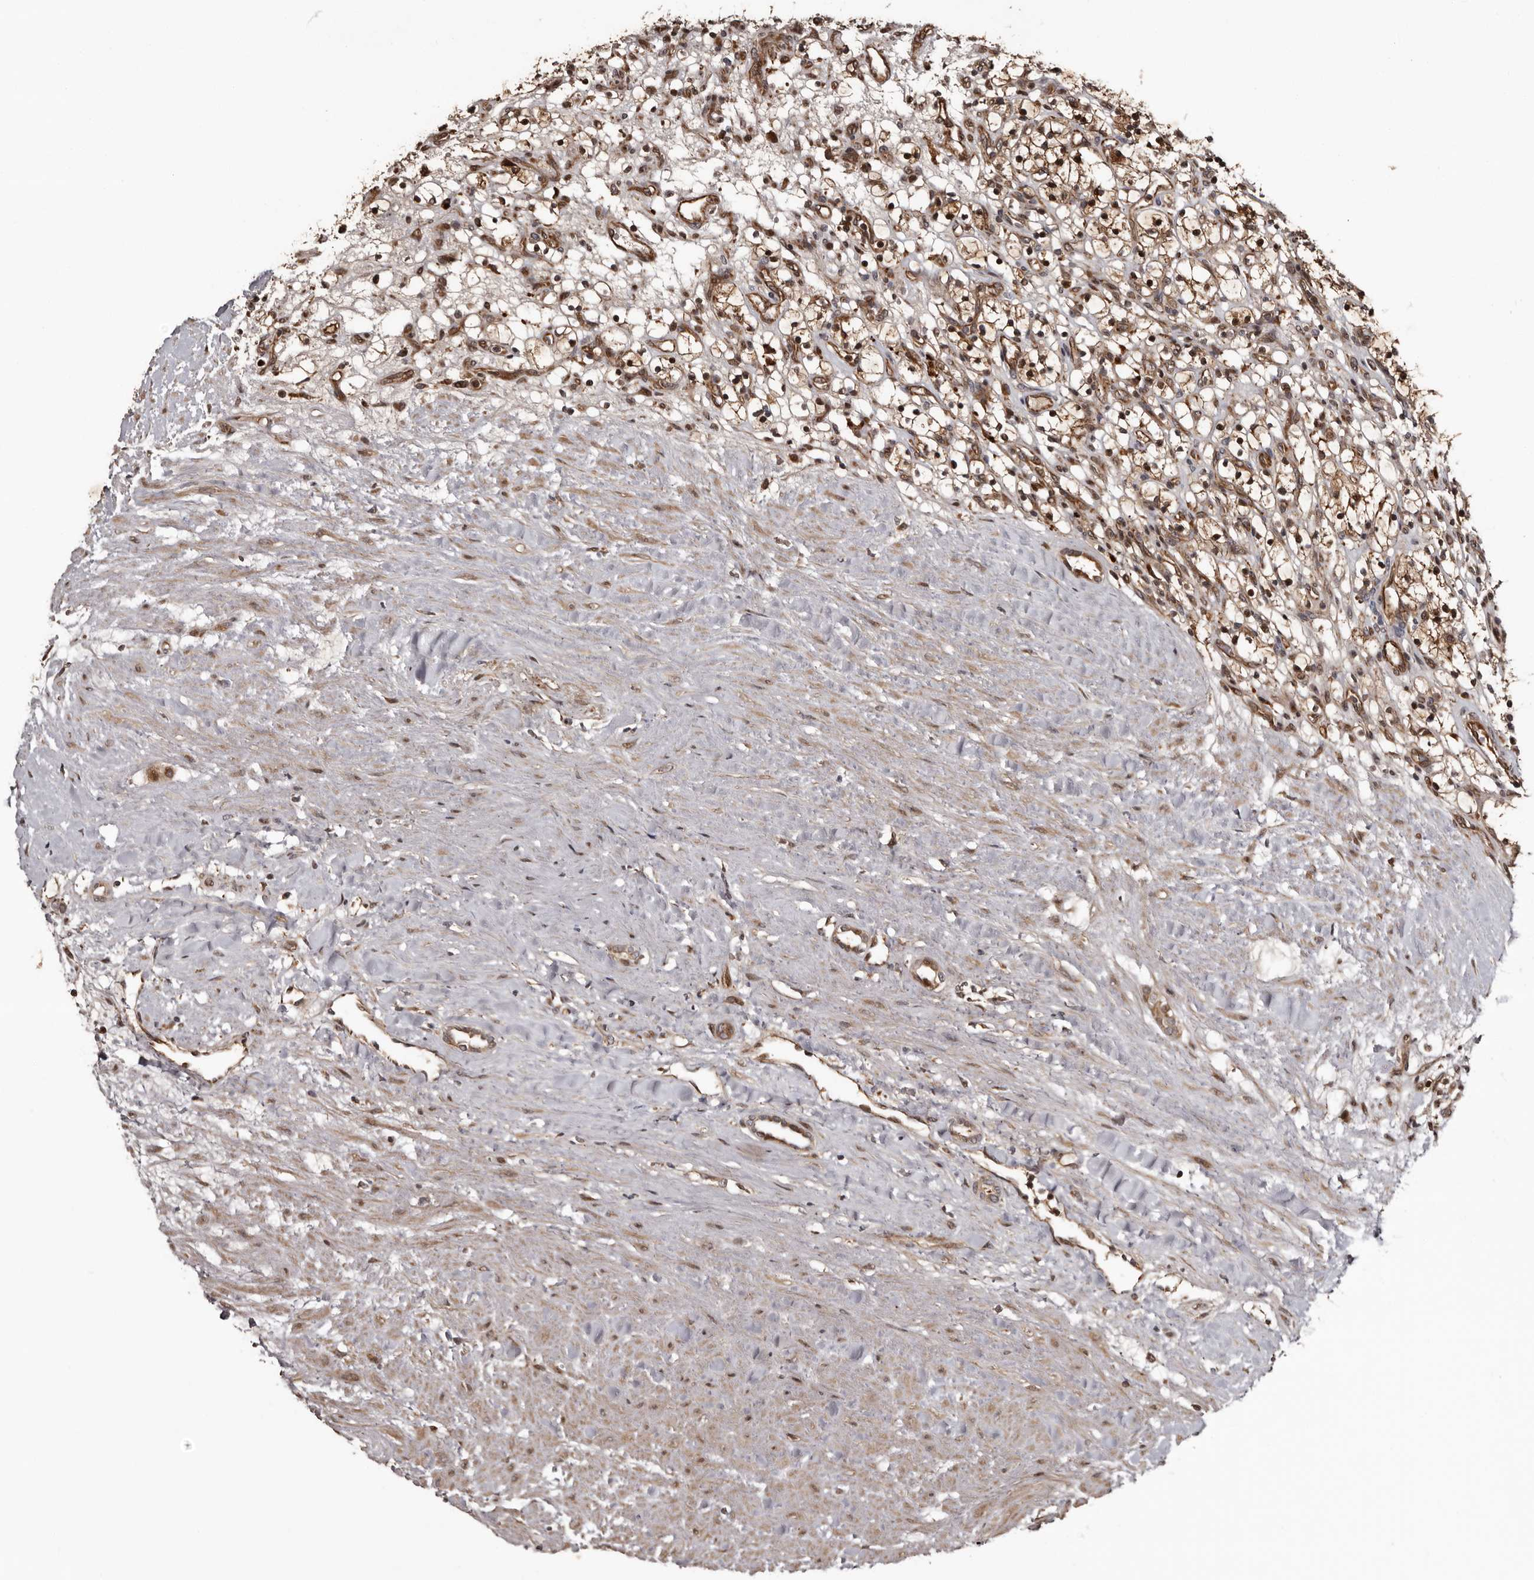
{"staining": {"intensity": "moderate", "quantity": ">75%", "location": "cytoplasmic/membranous,nuclear"}, "tissue": "renal cancer", "cell_type": "Tumor cells", "image_type": "cancer", "snomed": [{"axis": "morphology", "description": "Adenocarcinoma, NOS"}, {"axis": "topography", "description": "Kidney"}], "caption": "Renal cancer tissue exhibits moderate cytoplasmic/membranous and nuclear staining in approximately >75% of tumor cells, visualized by immunohistochemistry.", "gene": "SERTAD4", "patient": {"sex": "female", "age": 57}}